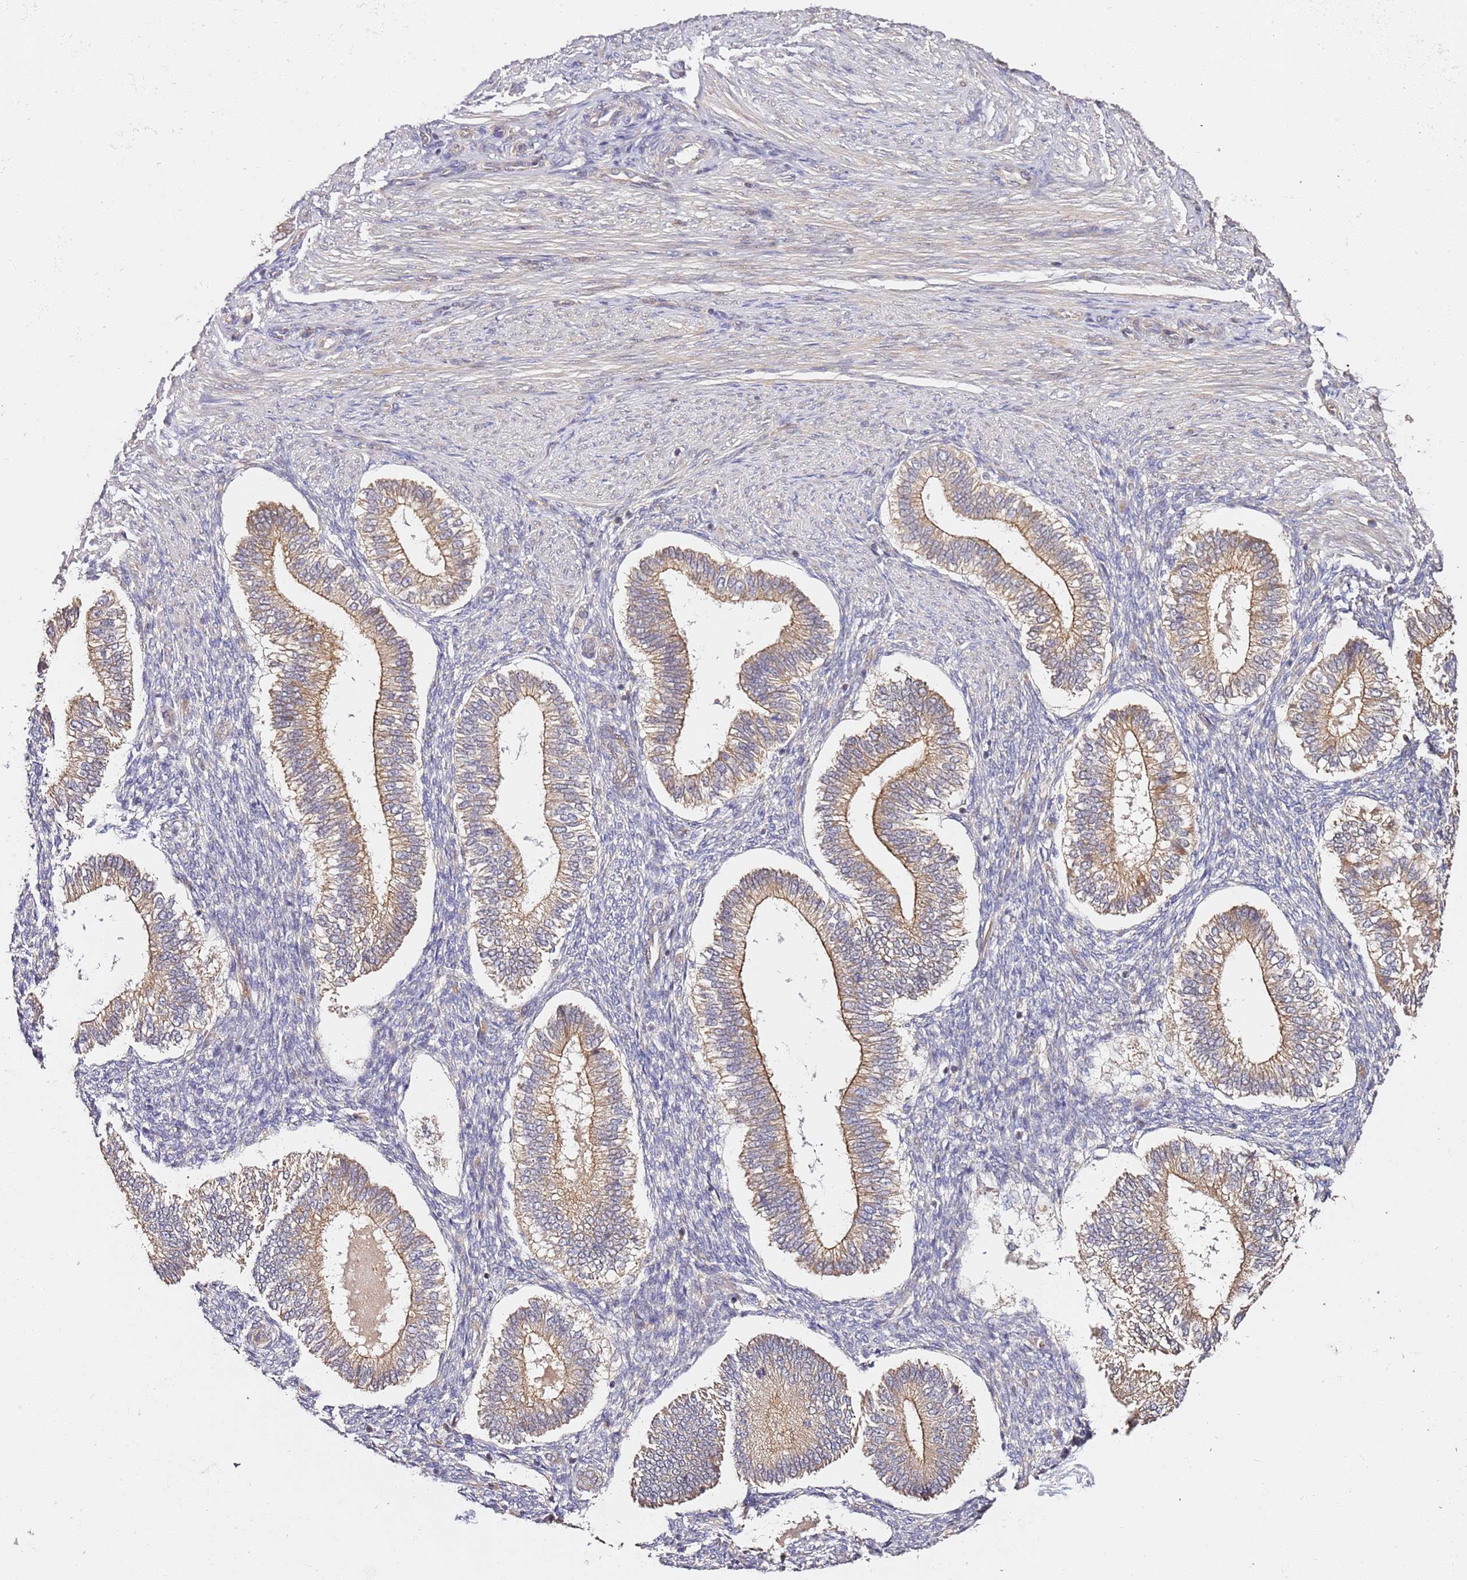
{"staining": {"intensity": "weak", "quantity": "25%-75%", "location": "cytoplasmic/membranous"}, "tissue": "endometrium", "cell_type": "Cells in endometrial stroma", "image_type": "normal", "snomed": [{"axis": "morphology", "description": "Normal tissue, NOS"}, {"axis": "topography", "description": "Endometrium"}], "caption": "Immunohistochemical staining of normal endometrium reveals weak cytoplasmic/membranous protein staining in approximately 25%-75% of cells in endometrial stroma.", "gene": "OSBPL2", "patient": {"sex": "female", "age": 25}}